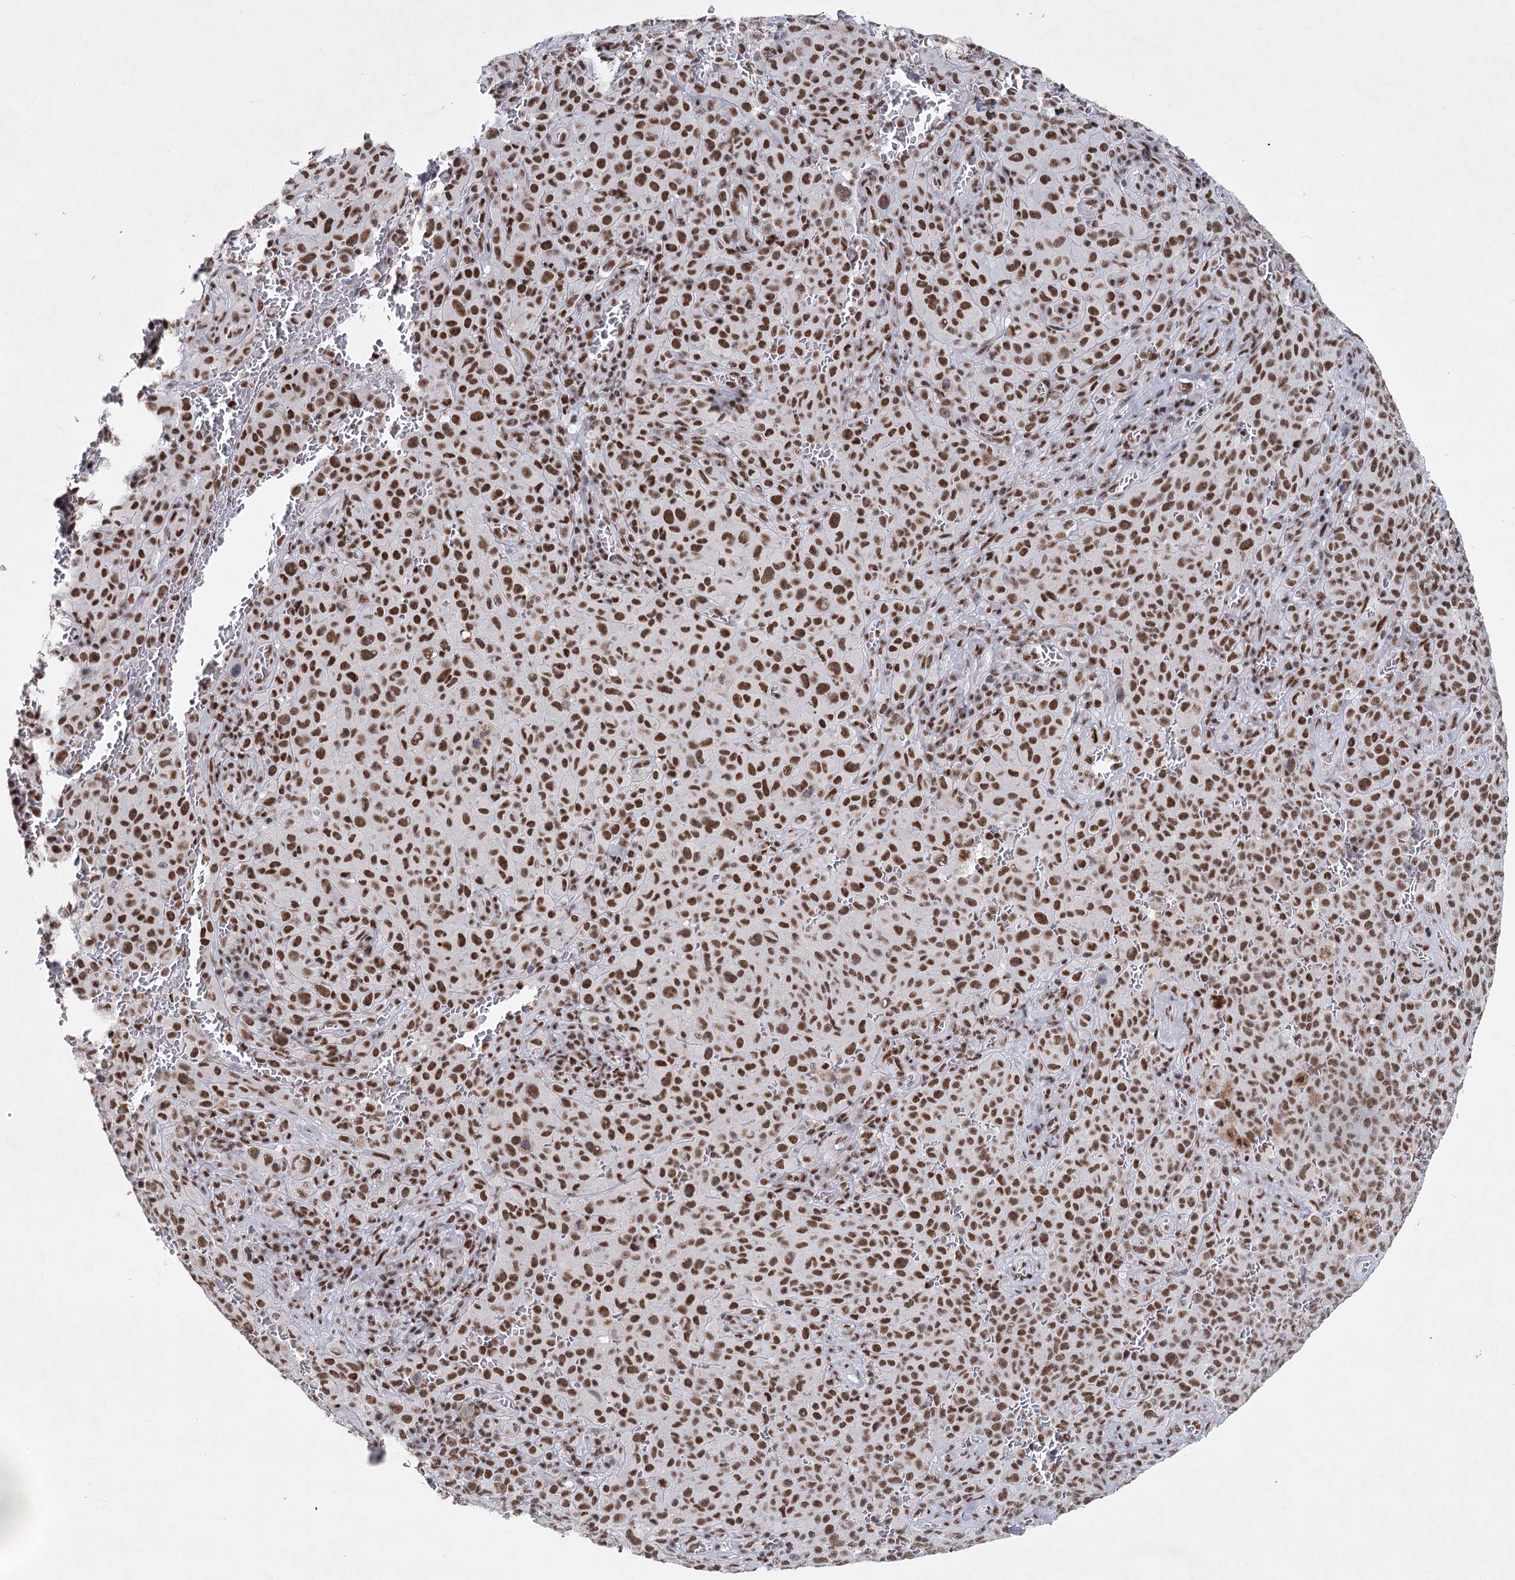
{"staining": {"intensity": "moderate", "quantity": ">75%", "location": "nuclear"}, "tissue": "melanoma", "cell_type": "Tumor cells", "image_type": "cancer", "snomed": [{"axis": "morphology", "description": "Malignant melanoma, NOS"}, {"axis": "topography", "description": "Skin"}], "caption": "A brown stain labels moderate nuclear positivity of a protein in malignant melanoma tumor cells.", "gene": "SCAF8", "patient": {"sex": "female", "age": 82}}